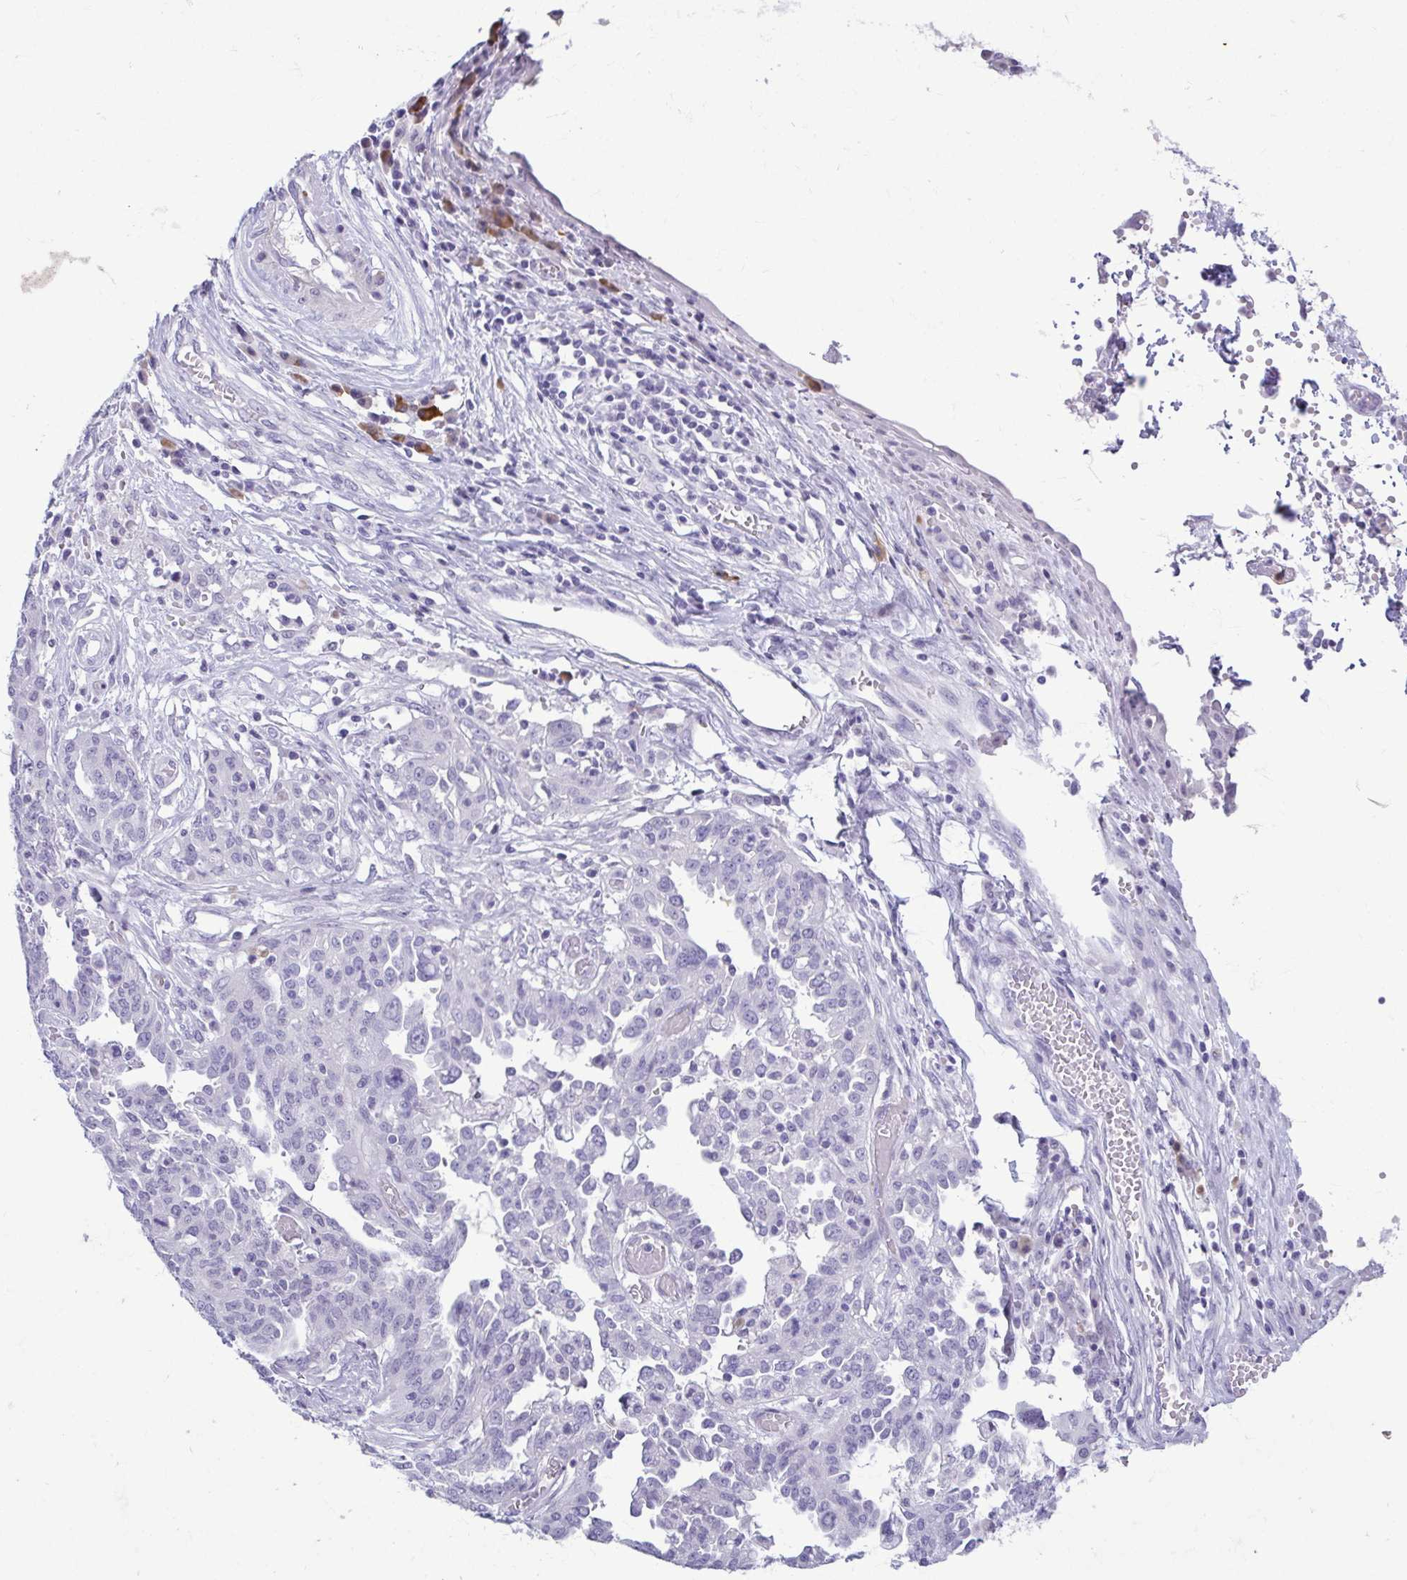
{"staining": {"intensity": "negative", "quantity": "none", "location": "none"}, "tissue": "ovarian cancer", "cell_type": "Tumor cells", "image_type": "cancer", "snomed": [{"axis": "morphology", "description": "Cystadenocarcinoma, serous, NOS"}, {"axis": "topography", "description": "Ovary"}], "caption": "DAB (3,3'-diaminobenzidine) immunohistochemical staining of human serous cystadenocarcinoma (ovarian) shows no significant expression in tumor cells. Brightfield microscopy of immunohistochemistry (IHC) stained with DAB (3,3'-diaminobenzidine) (brown) and hematoxylin (blue), captured at high magnification.", "gene": "SERPINI1", "patient": {"sex": "female", "age": 67}}